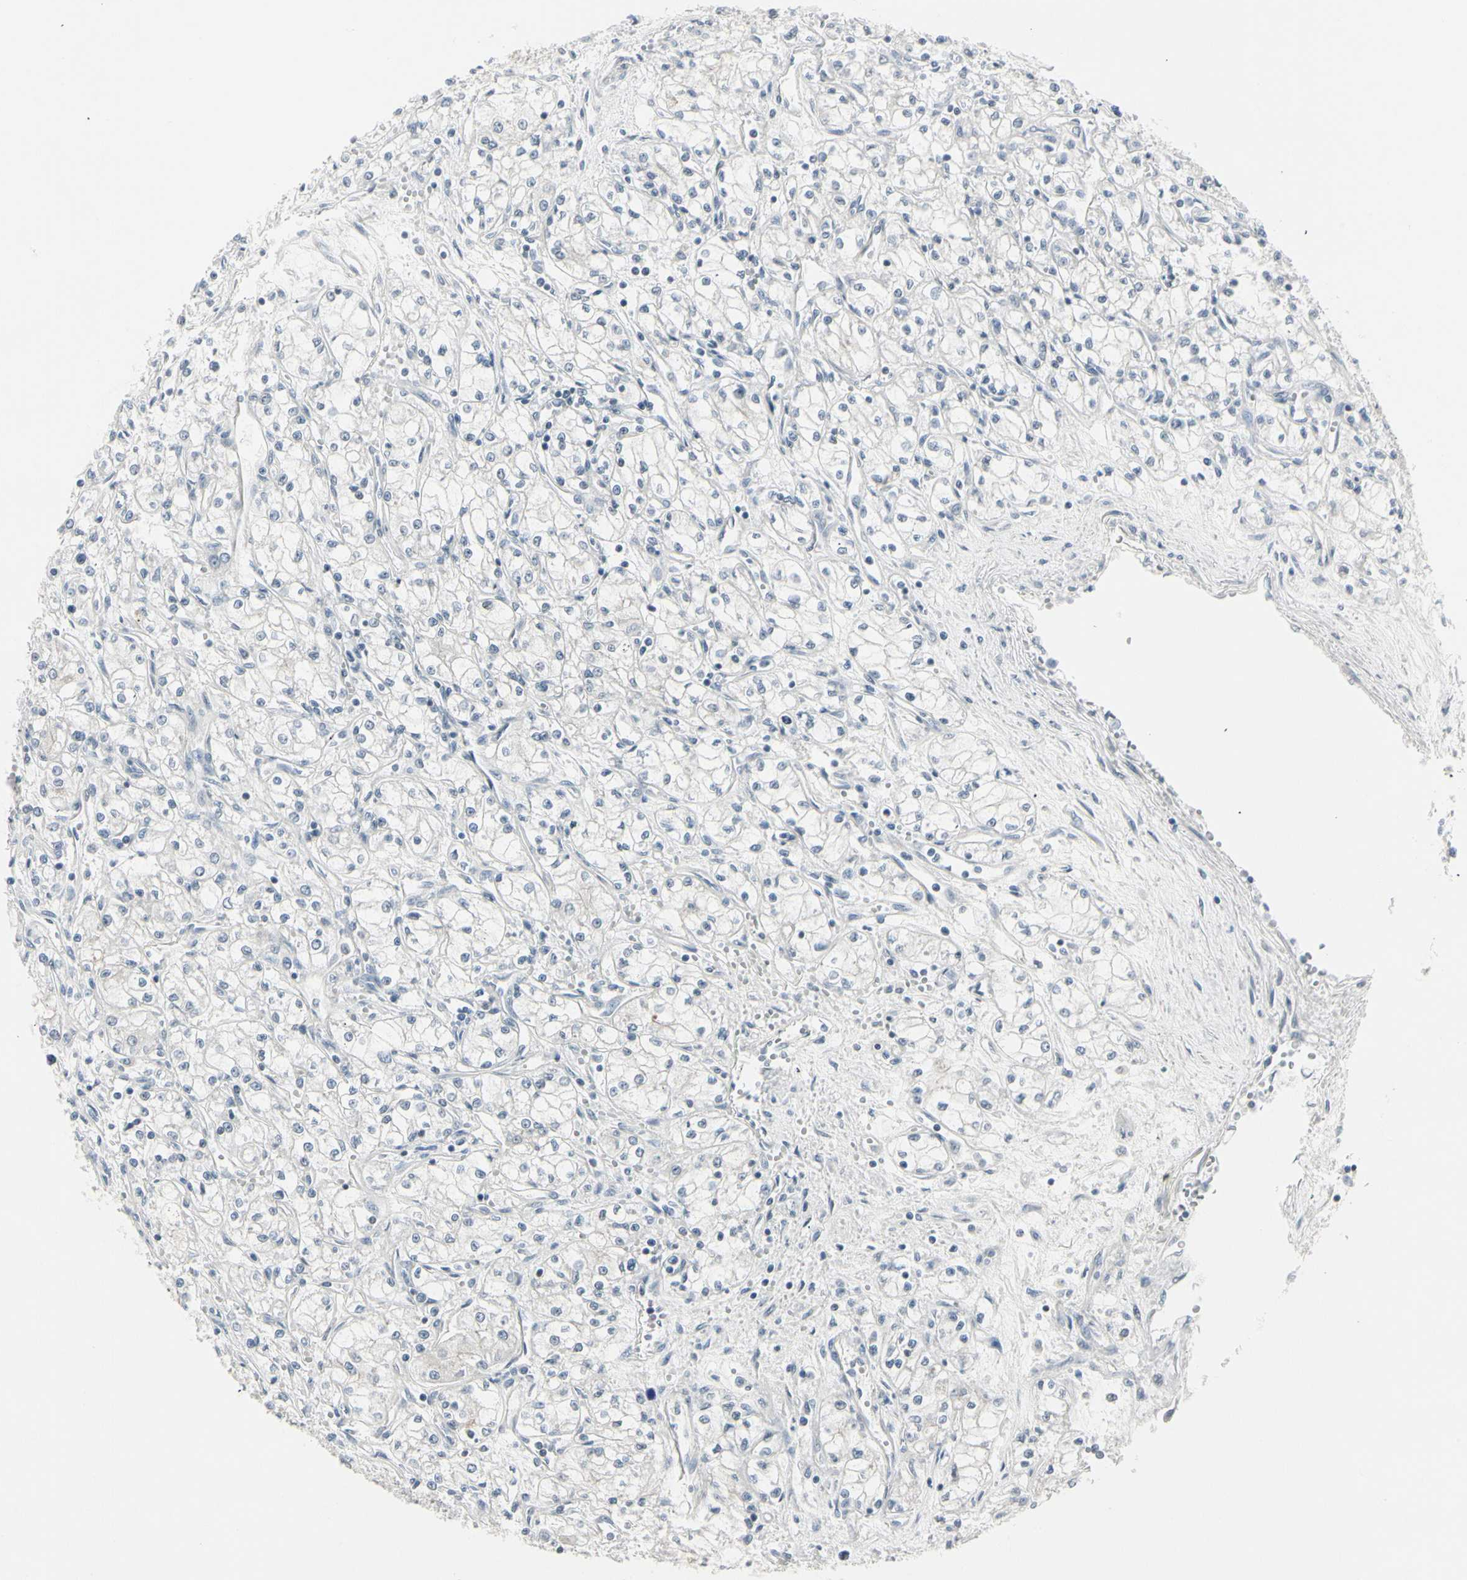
{"staining": {"intensity": "negative", "quantity": "none", "location": "none"}, "tissue": "renal cancer", "cell_type": "Tumor cells", "image_type": "cancer", "snomed": [{"axis": "morphology", "description": "Normal tissue, NOS"}, {"axis": "morphology", "description": "Adenocarcinoma, NOS"}, {"axis": "topography", "description": "Kidney"}], "caption": "Renal adenocarcinoma was stained to show a protein in brown. There is no significant expression in tumor cells. The staining was performed using DAB (3,3'-diaminobenzidine) to visualize the protein expression in brown, while the nuclei were stained in blue with hematoxylin (Magnification: 20x).", "gene": "DMPK", "patient": {"sex": "male", "age": 59}}